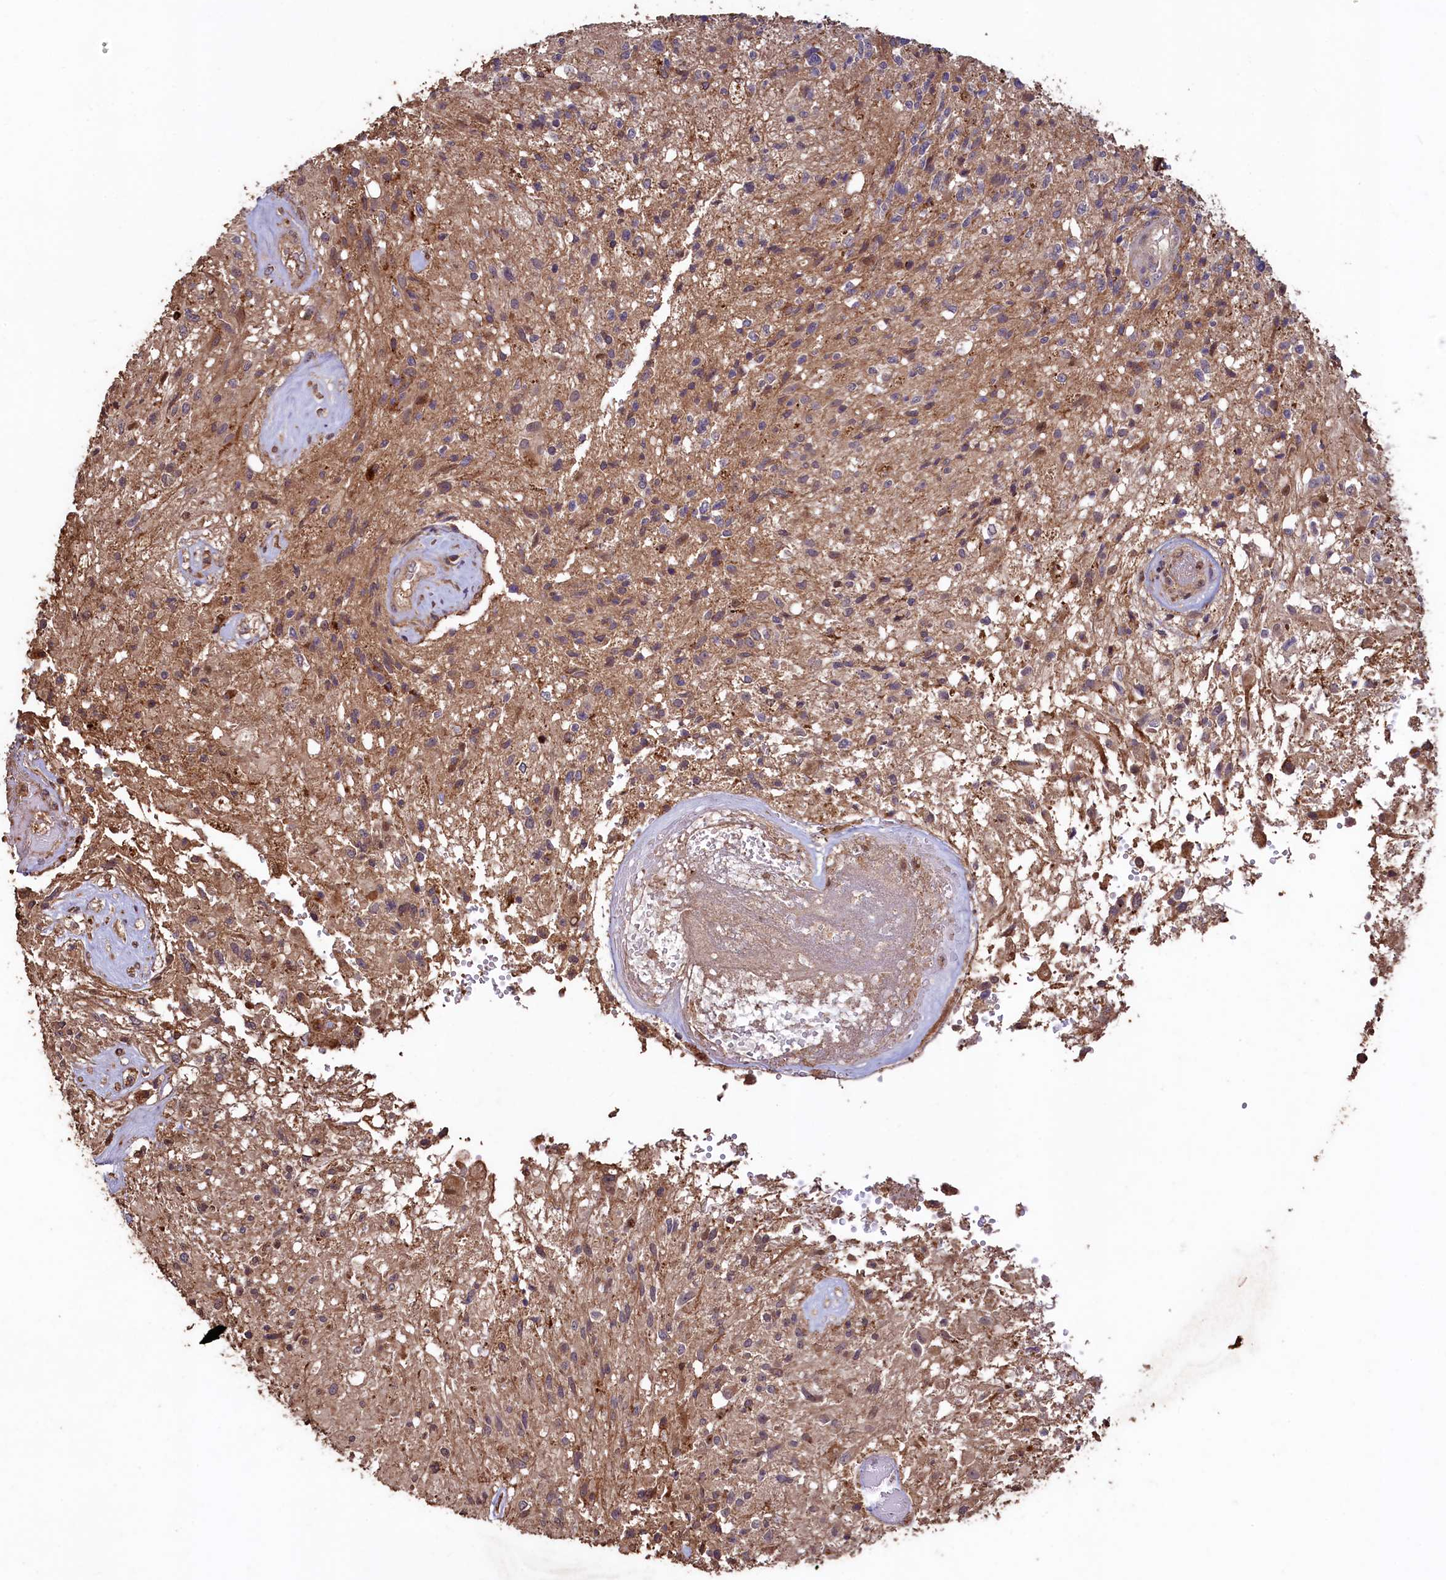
{"staining": {"intensity": "weak", "quantity": ">75%", "location": "cytoplasmic/membranous"}, "tissue": "glioma", "cell_type": "Tumor cells", "image_type": "cancer", "snomed": [{"axis": "morphology", "description": "Glioma, malignant, High grade"}, {"axis": "topography", "description": "Brain"}], "caption": "Immunohistochemical staining of malignant high-grade glioma shows low levels of weak cytoplasmic/membranous protein expression in about >75% of tumor cells. (DAB IHC with brightfield microscopy, high magnification).", "gene": "TMEM98", "patient": {"sex": "male", "age": 56}}